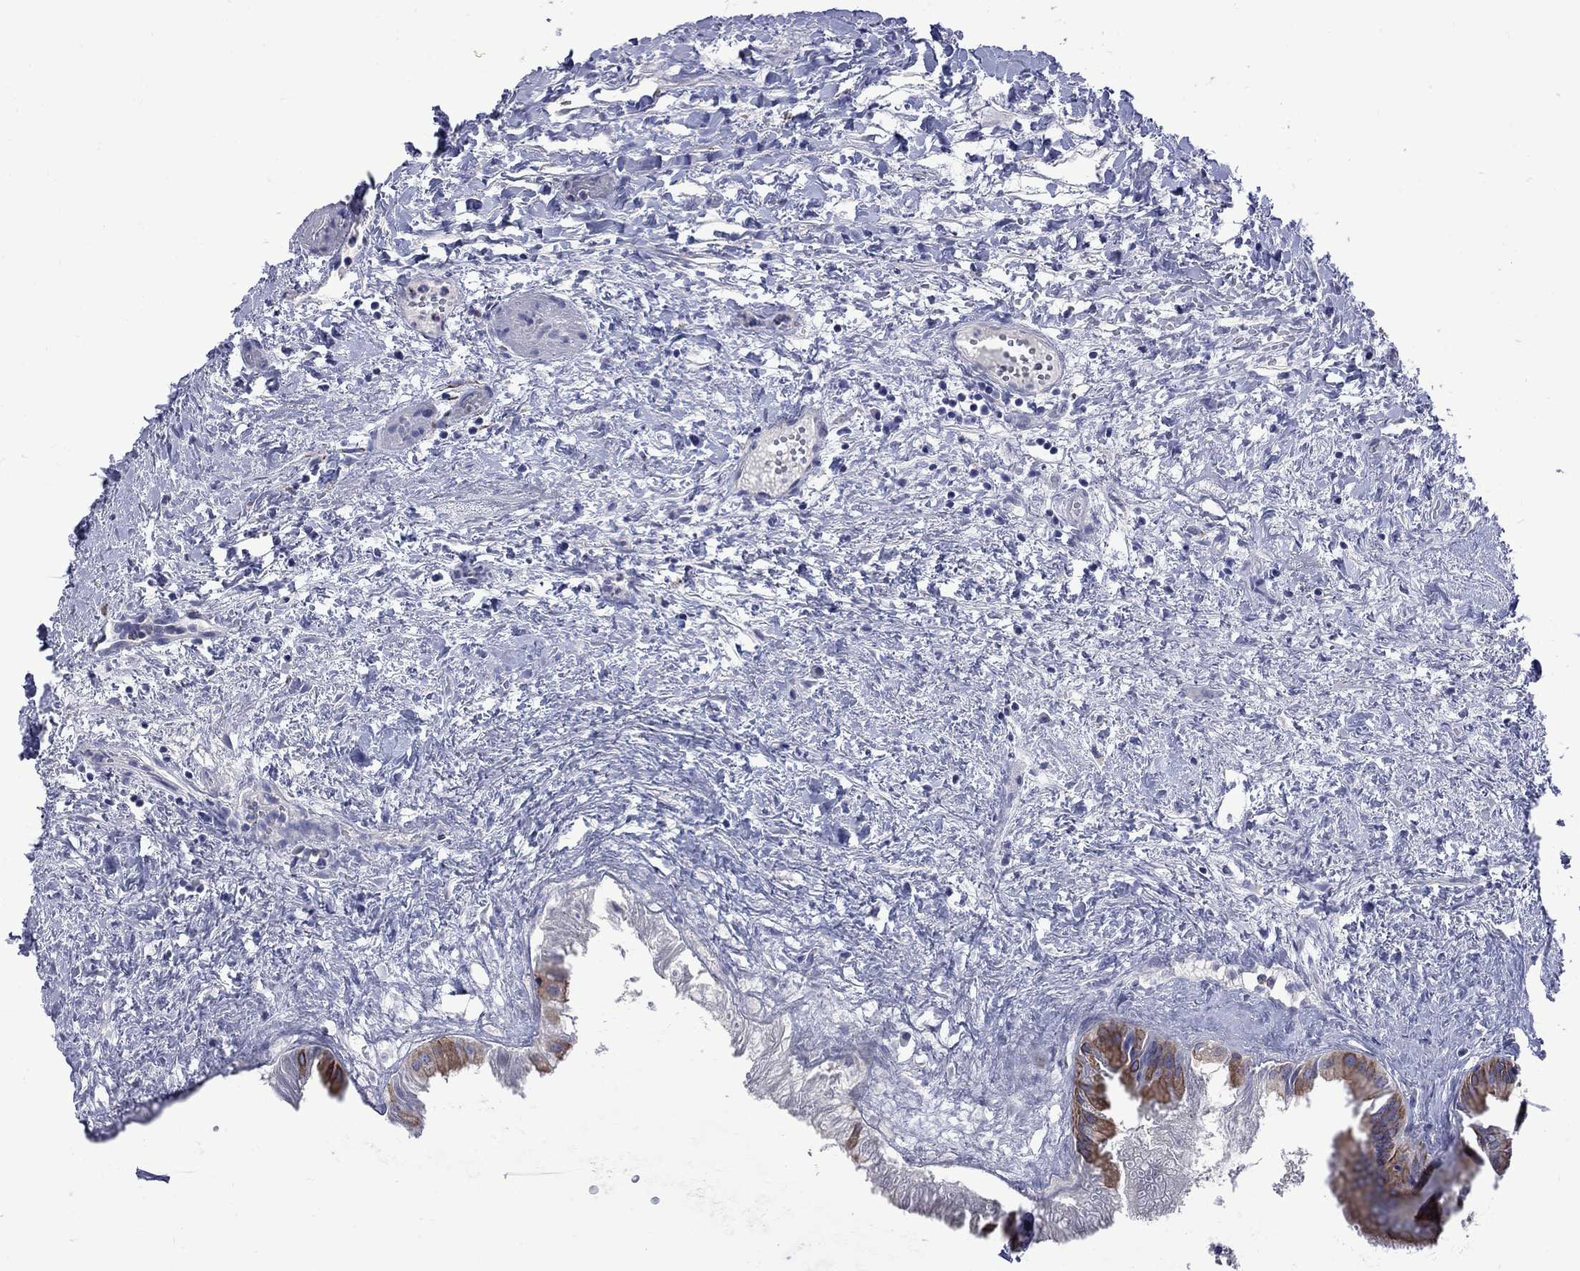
{"staining": {"intensity": "strong", "quantity": "<25%", "location": "cytoplasmic/membranous"}, "tissue": "gallbladder", "cell_type": "Glandular cells", "image_type": "normal", "snomed": [{"axis": "morphology", "description": "Normal tissue, NOS"}, {"axis": "topography", "description": "Gallbladder"}], "caption": "A high-resolution histopathology image shows IHC staining of benign gallbladder, which exhibits strong cytoplasmic/membranous staining in about <25% of glandular cells.", "gene": "SESTD1", "patient": {"sex": "male", "age": 70}}